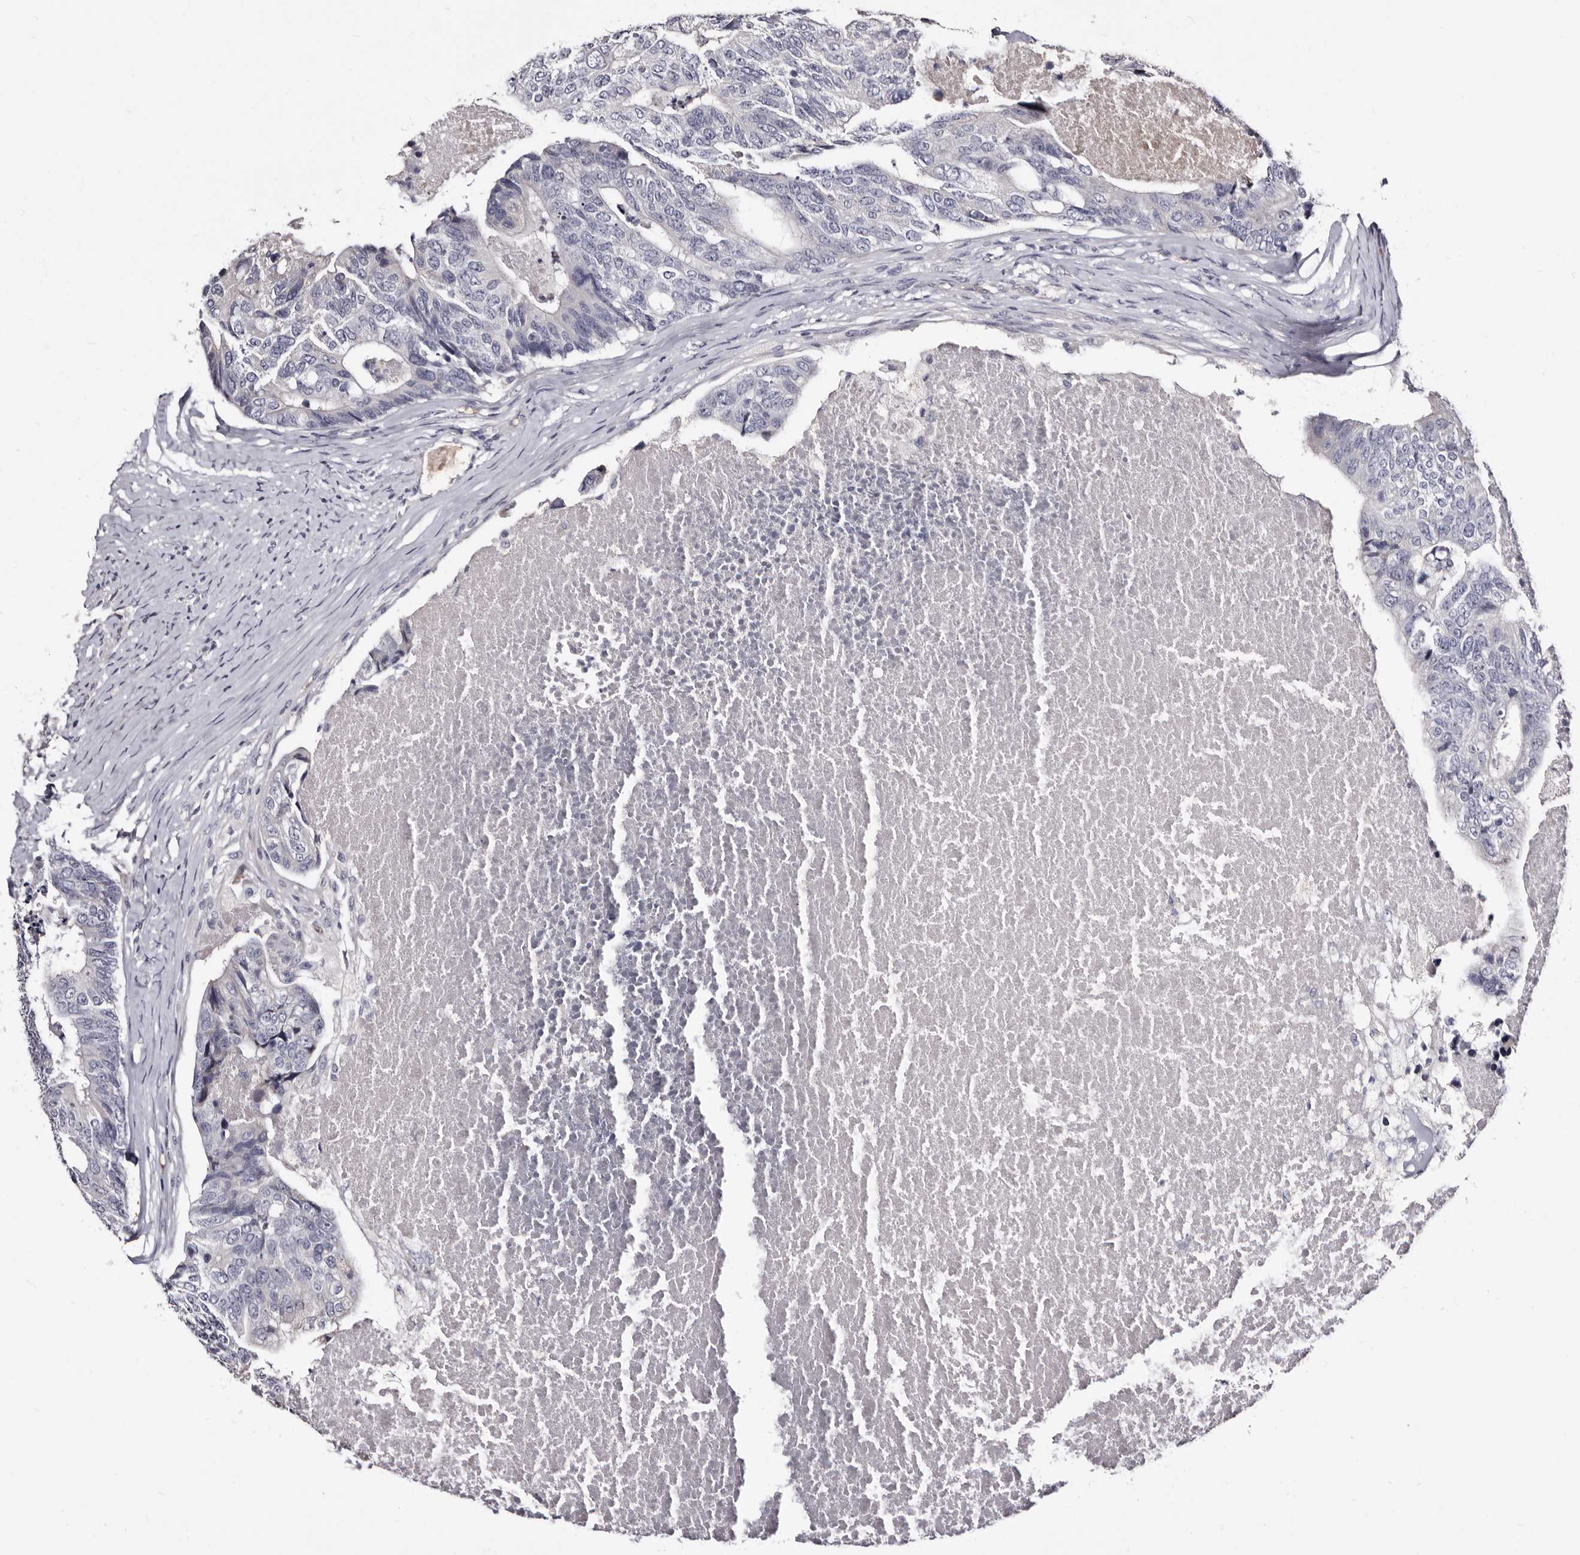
{"staining": {"intensity": "negative", "quantity": "none", "location": "none"}, "tissue": "colorectal cancer", "cell_type": "Tumor cells", "image_type": "cancer", "snomed": [{"axis": "morphology", "description": "Adenocarcinoma, NOS"}, {"axis": "topography", "description": "Colon"}], "caption": "There is no significant staining in tumor cells of colorectal cancer.", "gene": "BPGM", "patient": {"sex": "female", "age": 67}}